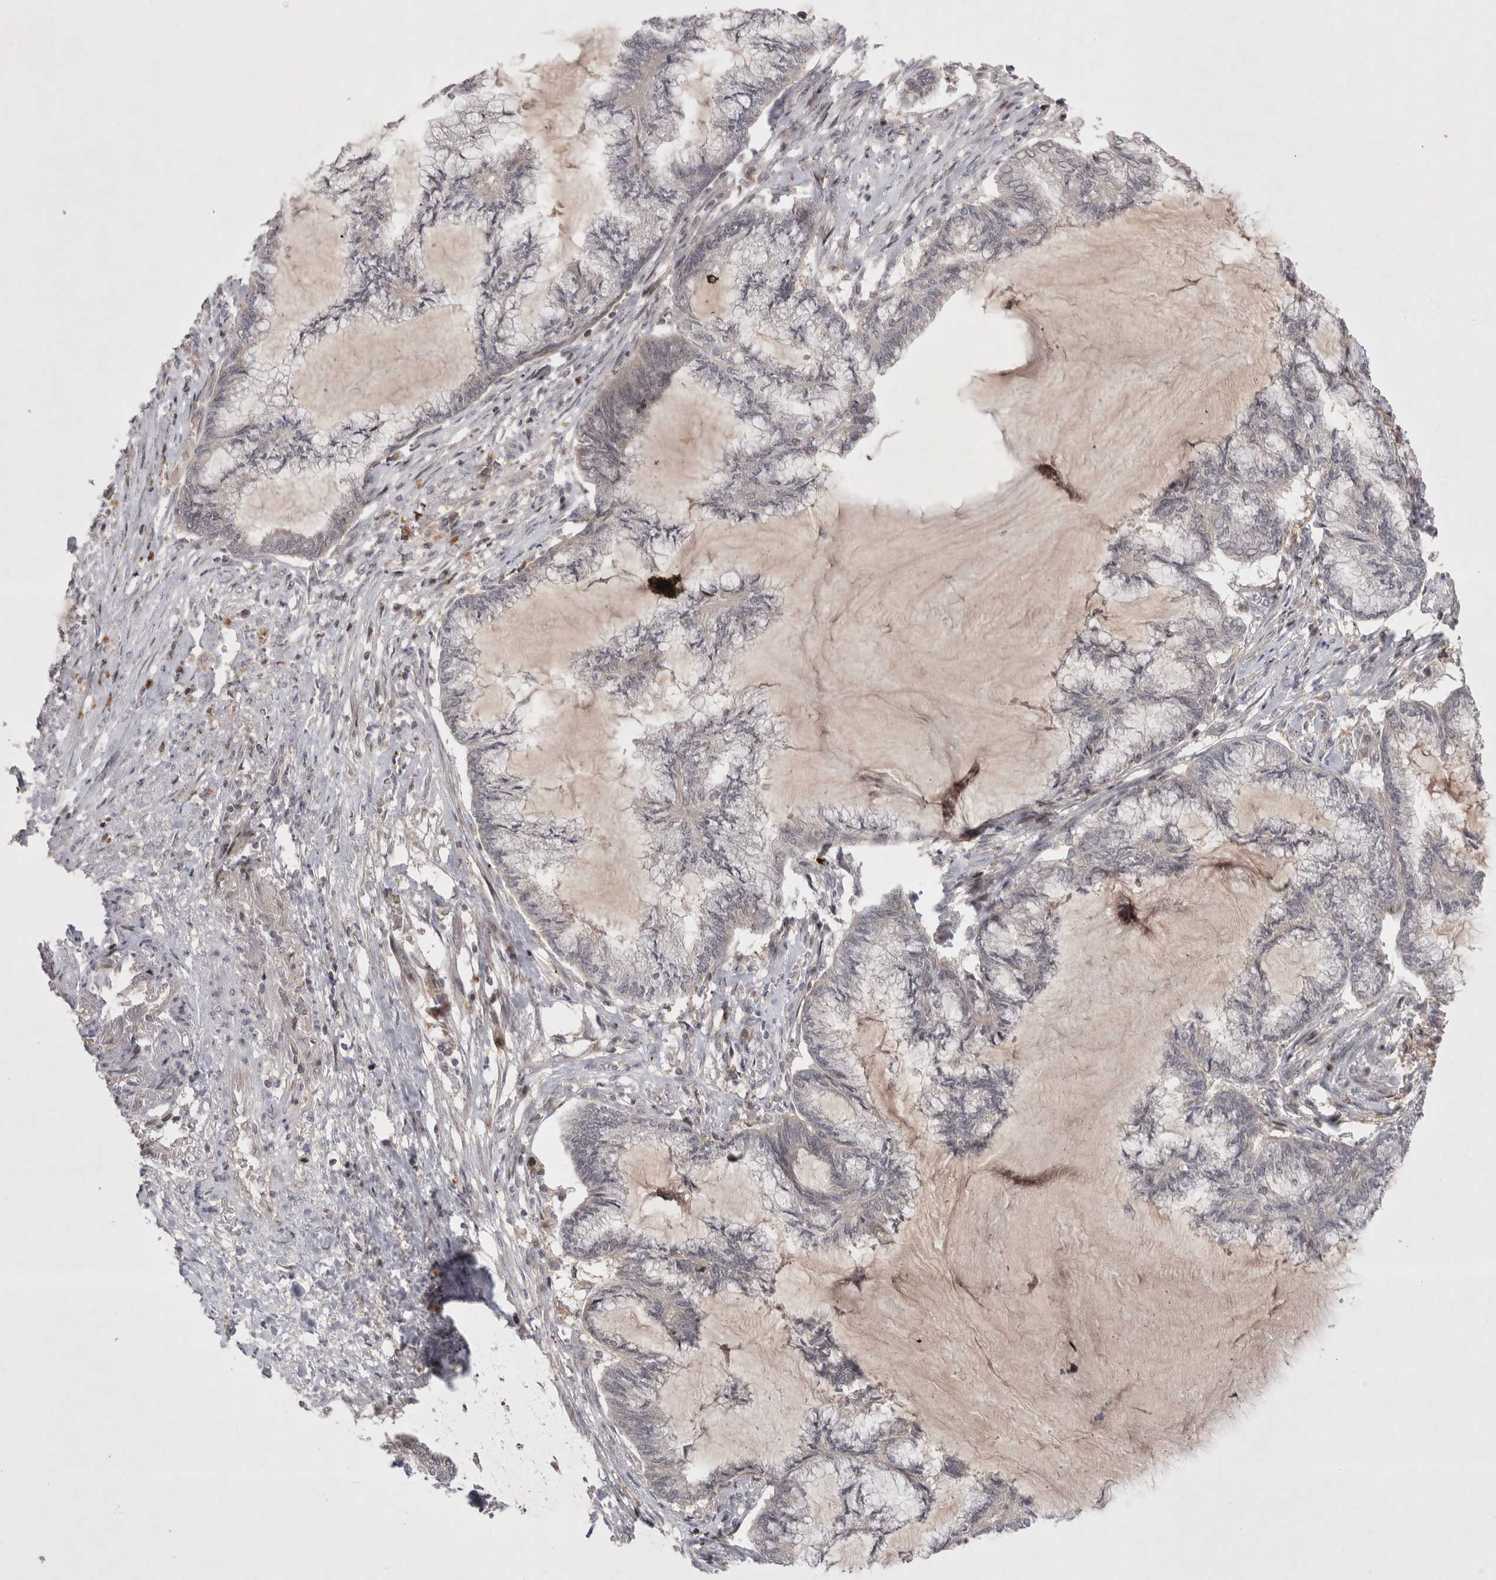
{"staining": {"intensity": "negative", "quantity": "none", "location": "none"}, "tissue": "endometrial cancer", "cell_type": "Tumor cells", "image_type": "cancer", "snomed": [{"axis": "morphology", "description": "Adenocarcinoma, NOS"}, {"axis": "topography", "description": "Endometrium"}], "caption": "This histopathology image is of endometrial cancer stained with immunohistochemistry (IHC) to label a protein in brown with the nuclei are counter-stained blue. There is no positivity in tumor cells.", "gene": "PLEKHM1", "patient": {"sex": "female", "age": 86}}